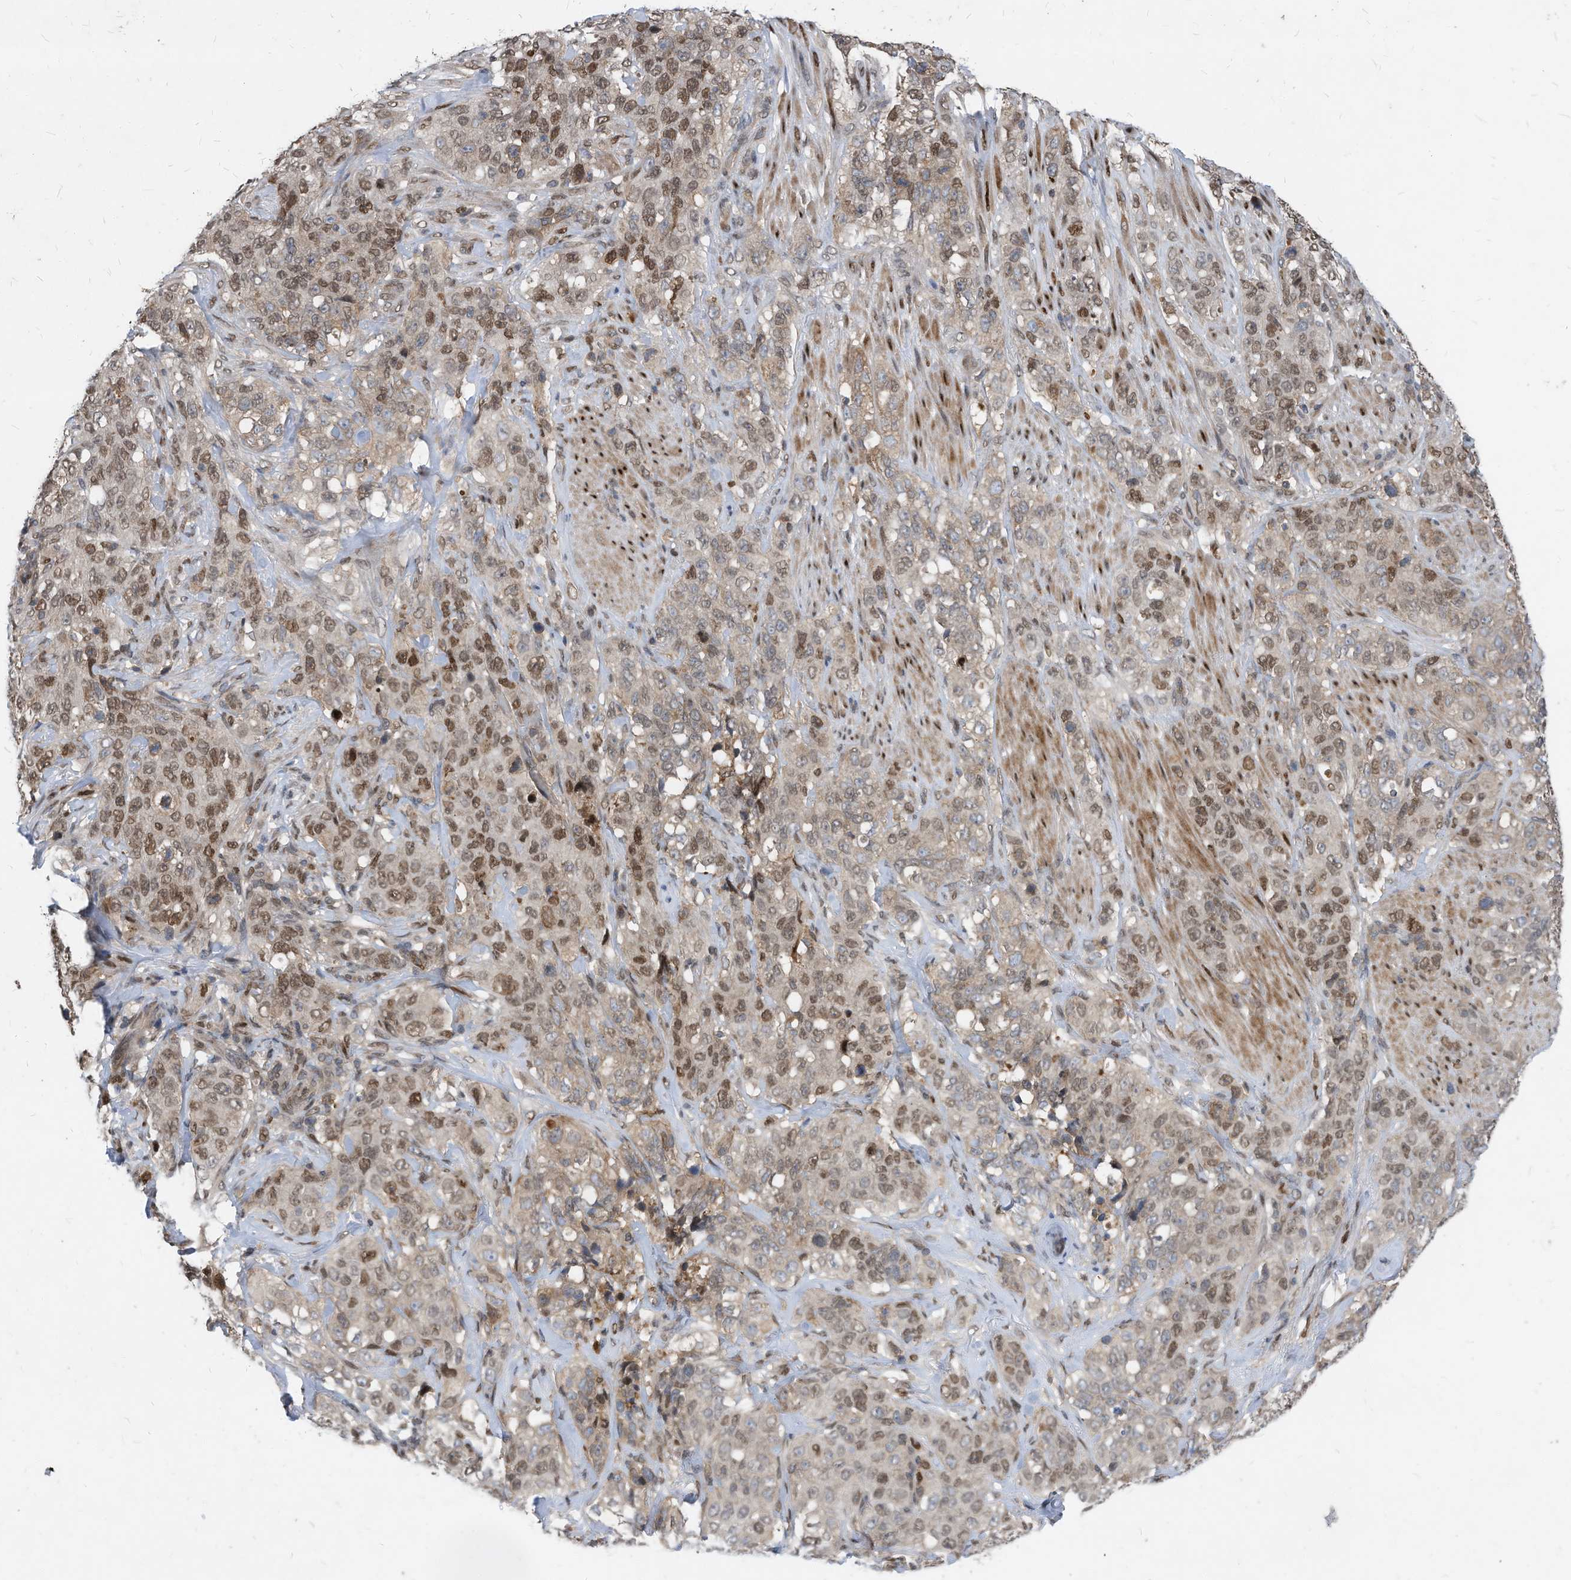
{"staining": {"intensity": "moderate", "quantity": ">75%", "location": "cytoplasmic/membranous,nuclear"}, "tissue": "stomach cancer", "cell_type": "Tumor cells", "image_type": "cancer", "snomed": [{"axis": "morphology", "description": "Adenocarcinoma, NOS"}, {"axis": "topography", "description": "Stomach"}], "caption": "Stomach cancer (adenocarcinoma) was stained to show a protein in brown. There is medium levels of moderate cytoplasmic/membranous and nuclear expression in approximately >75% of tumor cells. (DAB (3,3'-diaminobenzidine) = brown stain, brightfield microscopy at high magnification).", "gene": "KPNB1", "patient": {"sex": "male", "age": 48}}